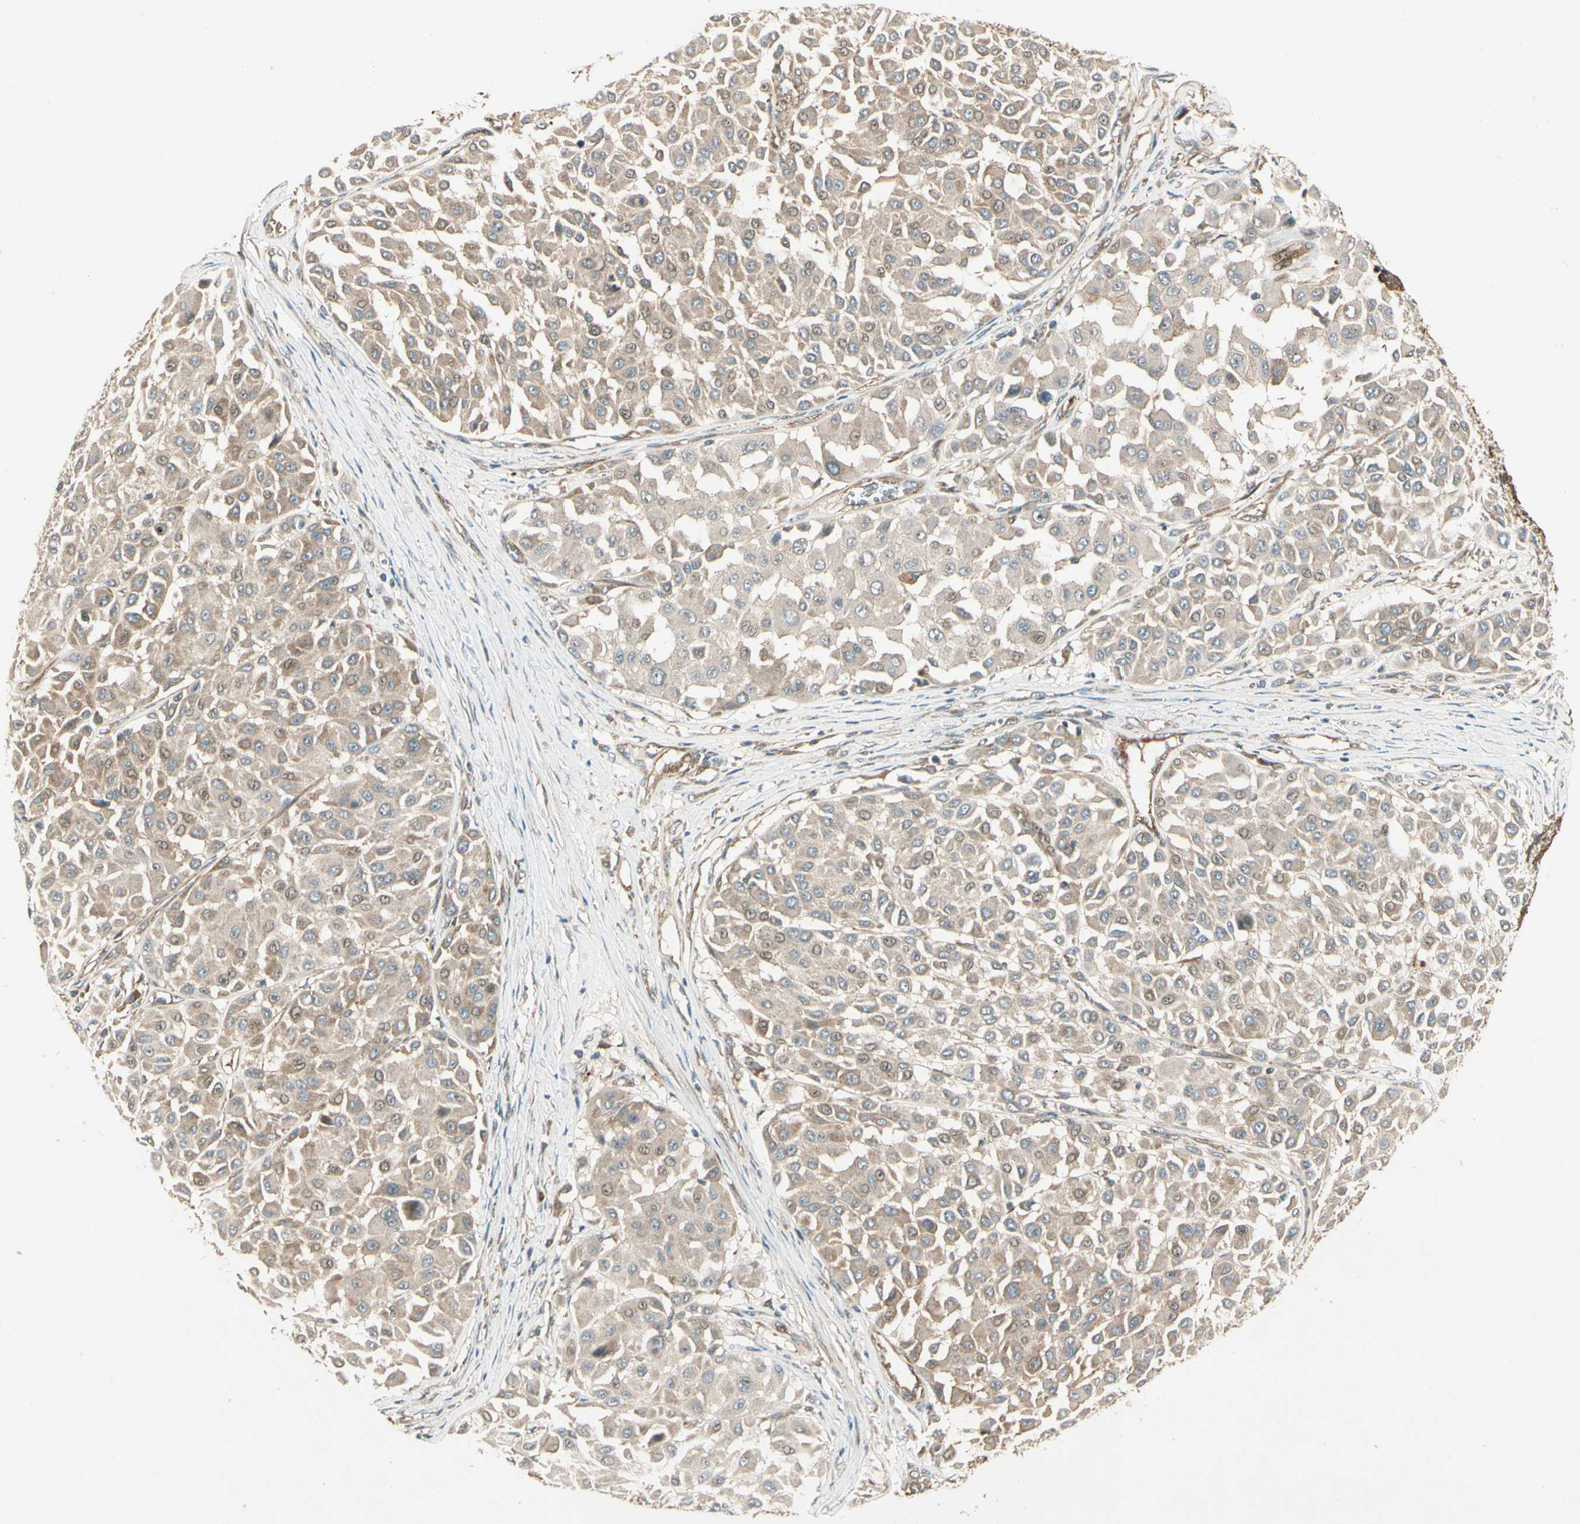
{"staining": {"intensity": "weak", "quantity": ">75%", "location": "cytoplasmic/membranous"}, "tissue": "melanoma", "cell_type": "Tumor cells", "image_type": "cancer", "snomed": [{"axis": "morphology", "description": "Malignant melanoma, Metastatic site"}, {"axis": "topography", "description": "Soft tissue"}], "caption": "Tumor cells demonstrate weak cytoplasmic/membranous staining in about >75% of cells in melanoma.", "gene": "FKBP15", "patient": {"sex": "male", "age": 41}}